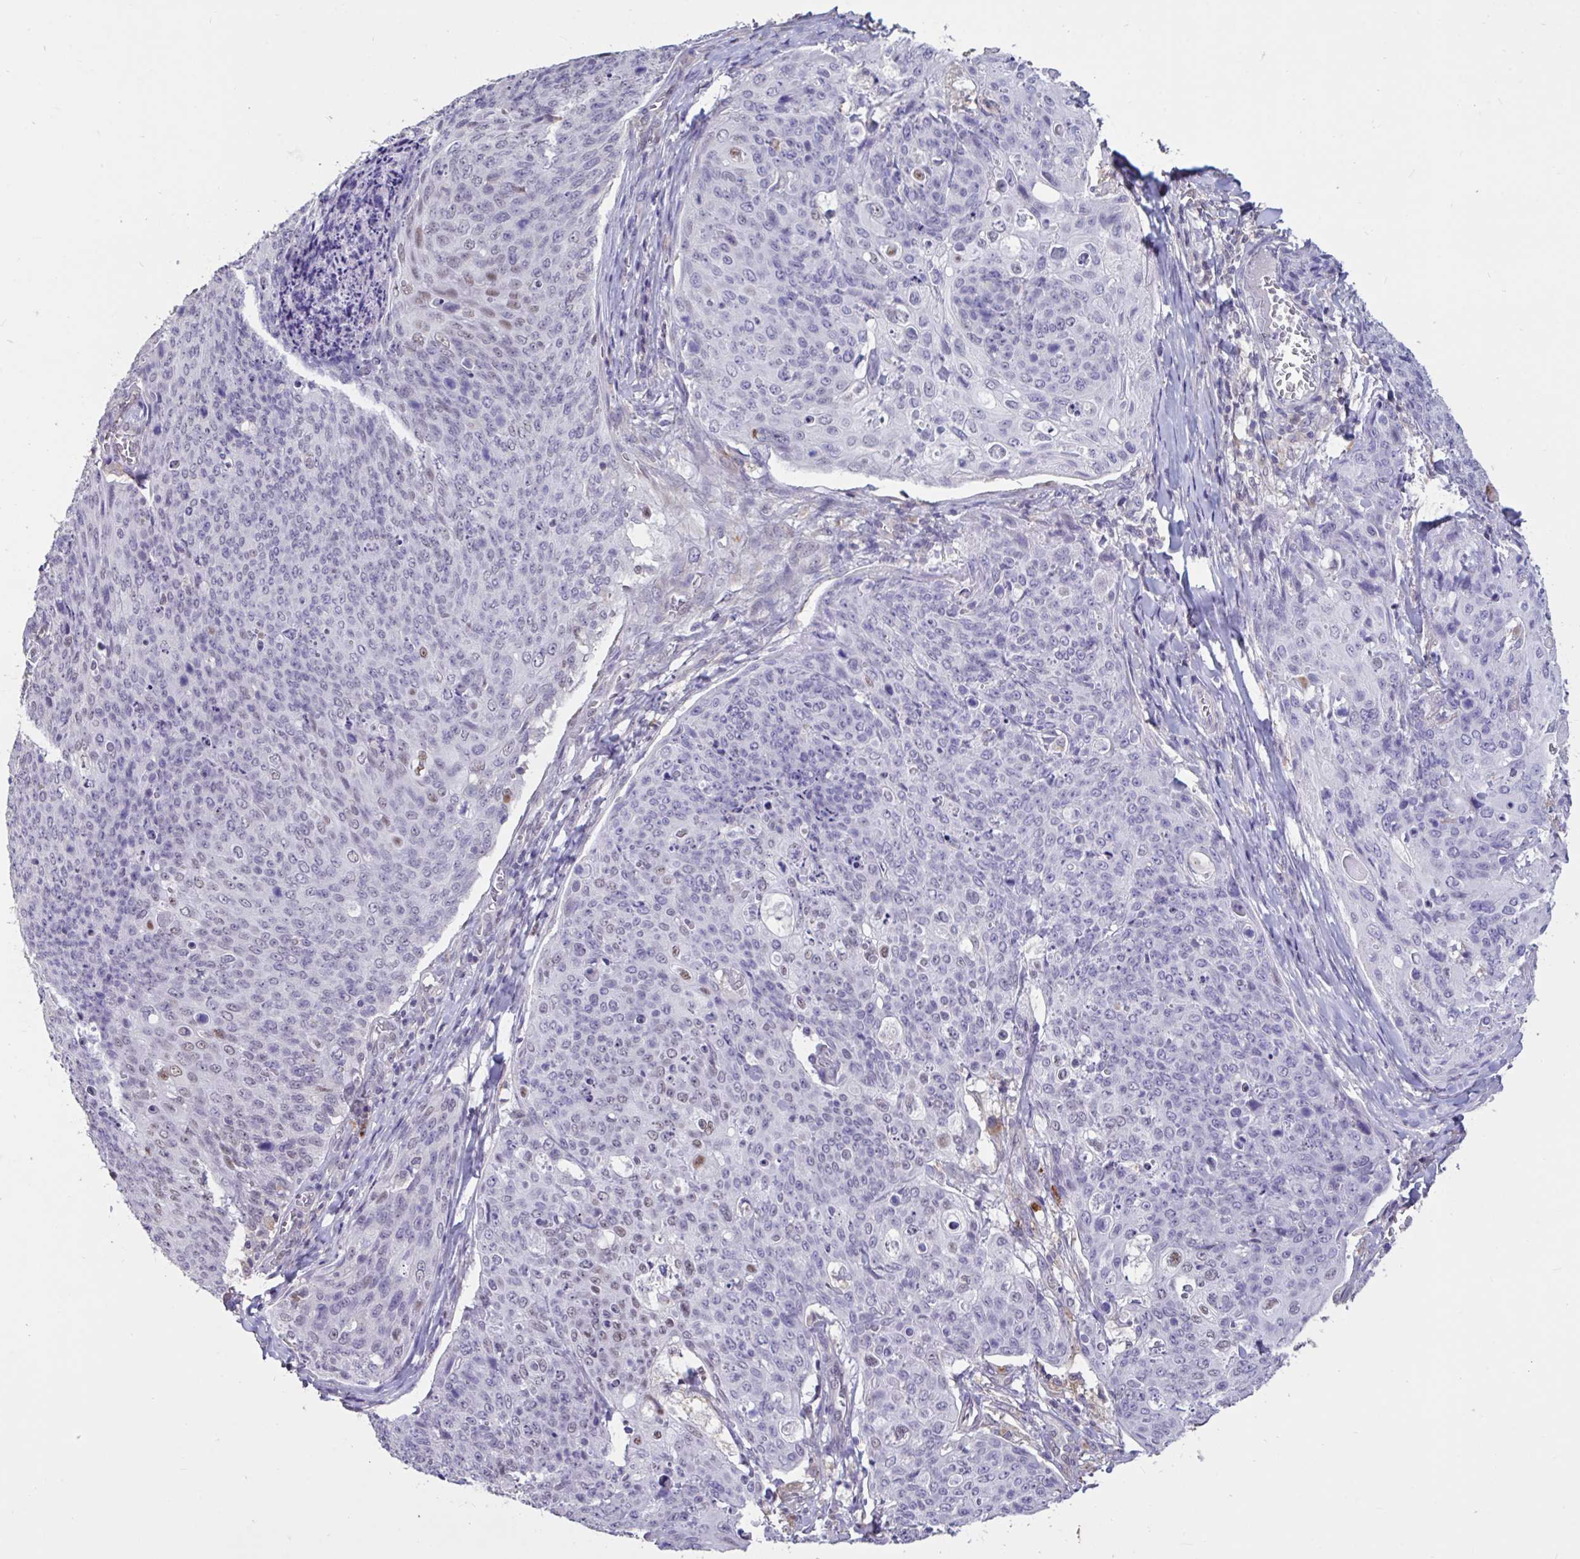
{"staining": {"intensity": "moderate", "quantity": ">75%", "location": "nuclear"}, "tissue": "skin cancer", "cell_type": "Tumor cells", "image_type": "cancer", "snomed": [{"axis": "morphology", "description": "Squamous cell carcinoma, NOS"}, {"axis": "topography", "description": "Skin"}, {"axis": "topography", "description": "Vulva"}], "caption": "Skin cancer tissue demonstrates moderate nuclear expression in approximately >75% of tumor cells", "gene": "DDX39A", "patient": {"sex": "female", "age": 85}}